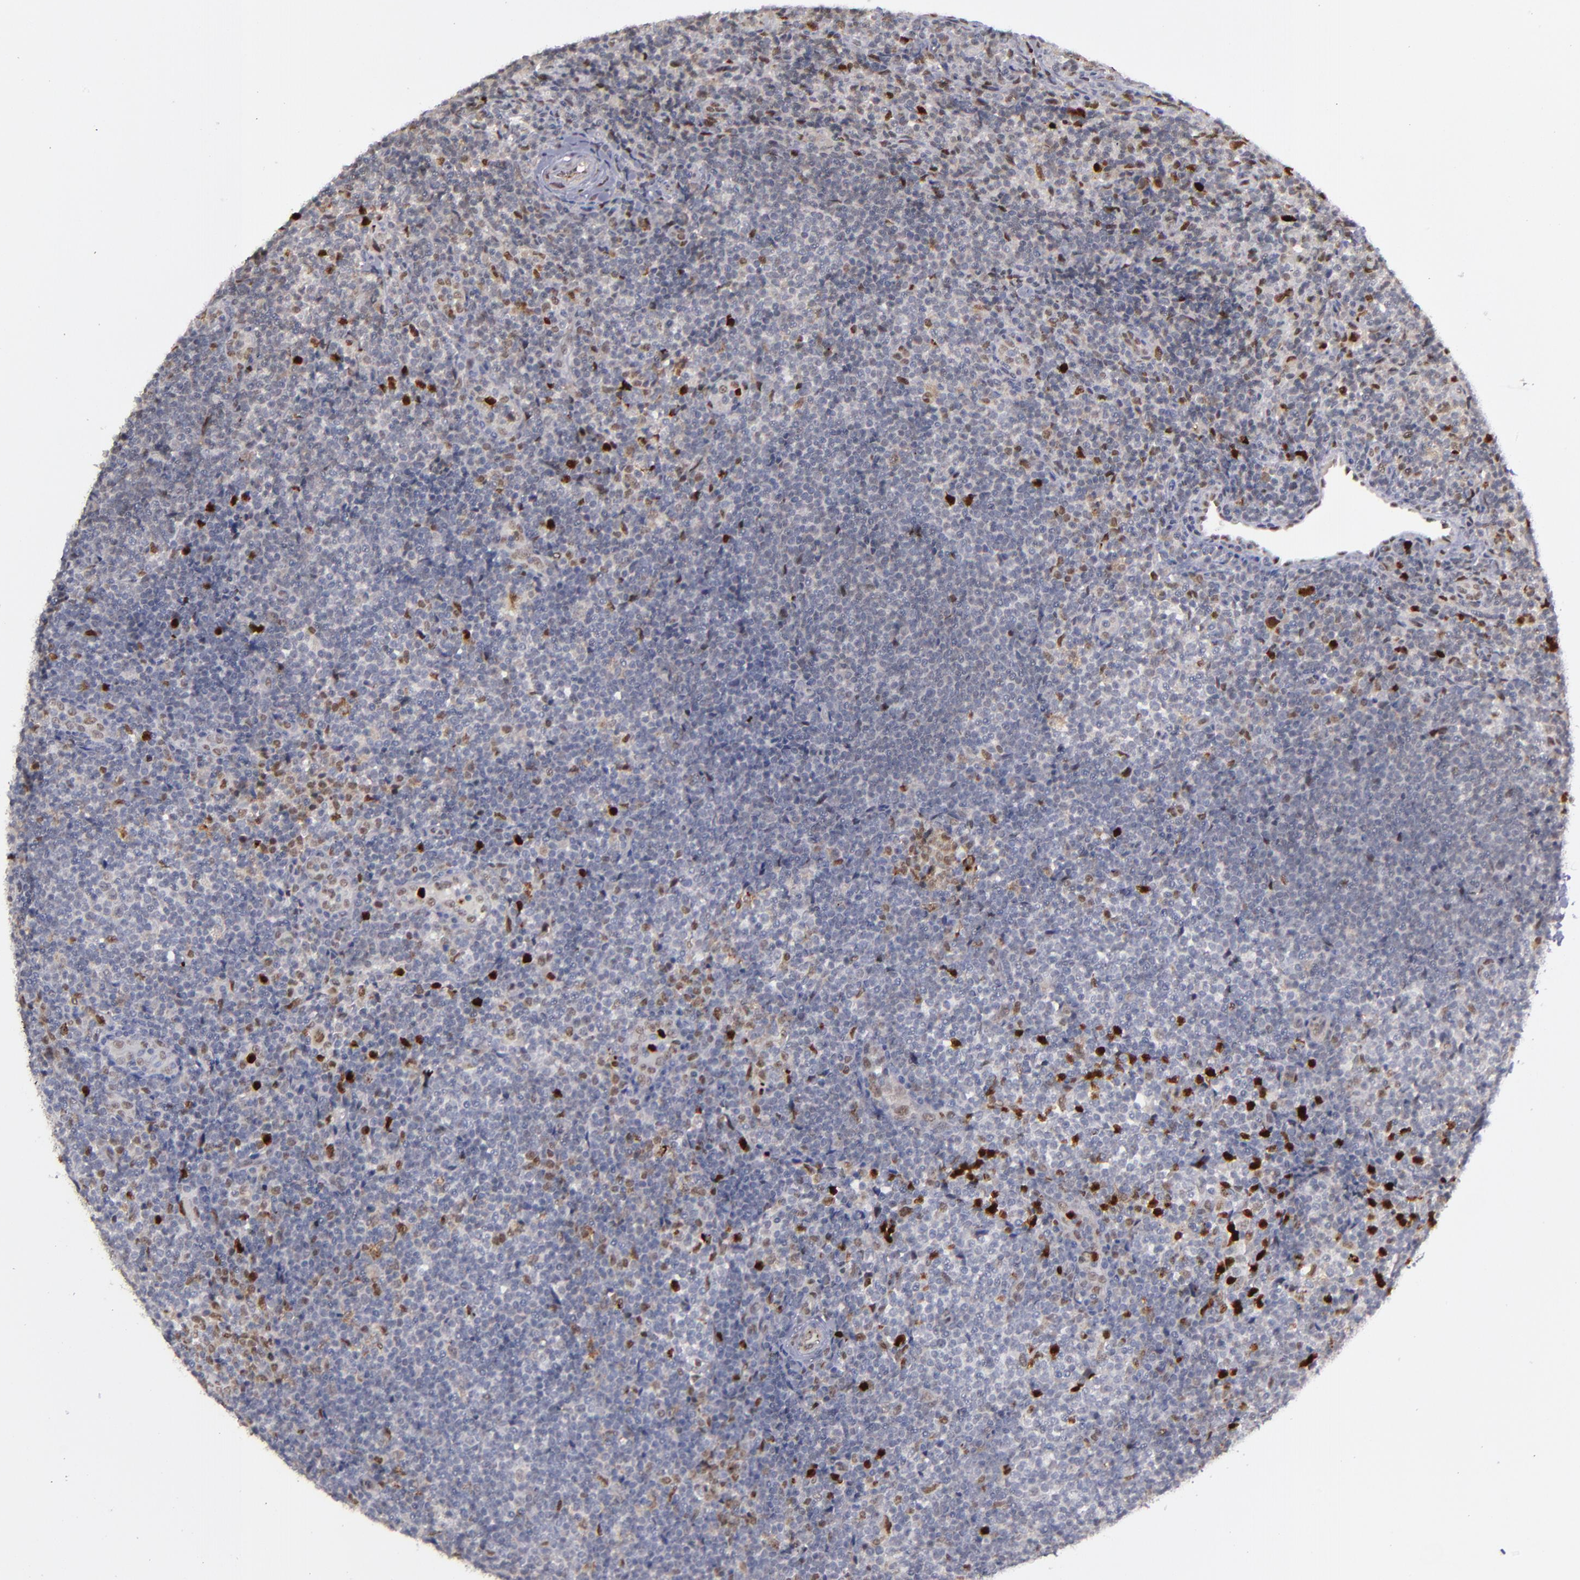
{"staining": {"intensity": "negative", "quantity": "none", "location": "none"}, "tissue": "lymphoma", "cell_type": "Tumor cells", "image_type": "cancer", "snomed": [{"axis": "morphology", "description": "Malignant lymphoma, non-Hodgkin's type, Low grade"}, {"axis": "topography", "description": "Lymph node"}], "caption": "The histopathology image exhibits no staining of tumor cells in lymphoma.", "gene": "RREB1", "patient": {"sex": "female", "age": 76}}